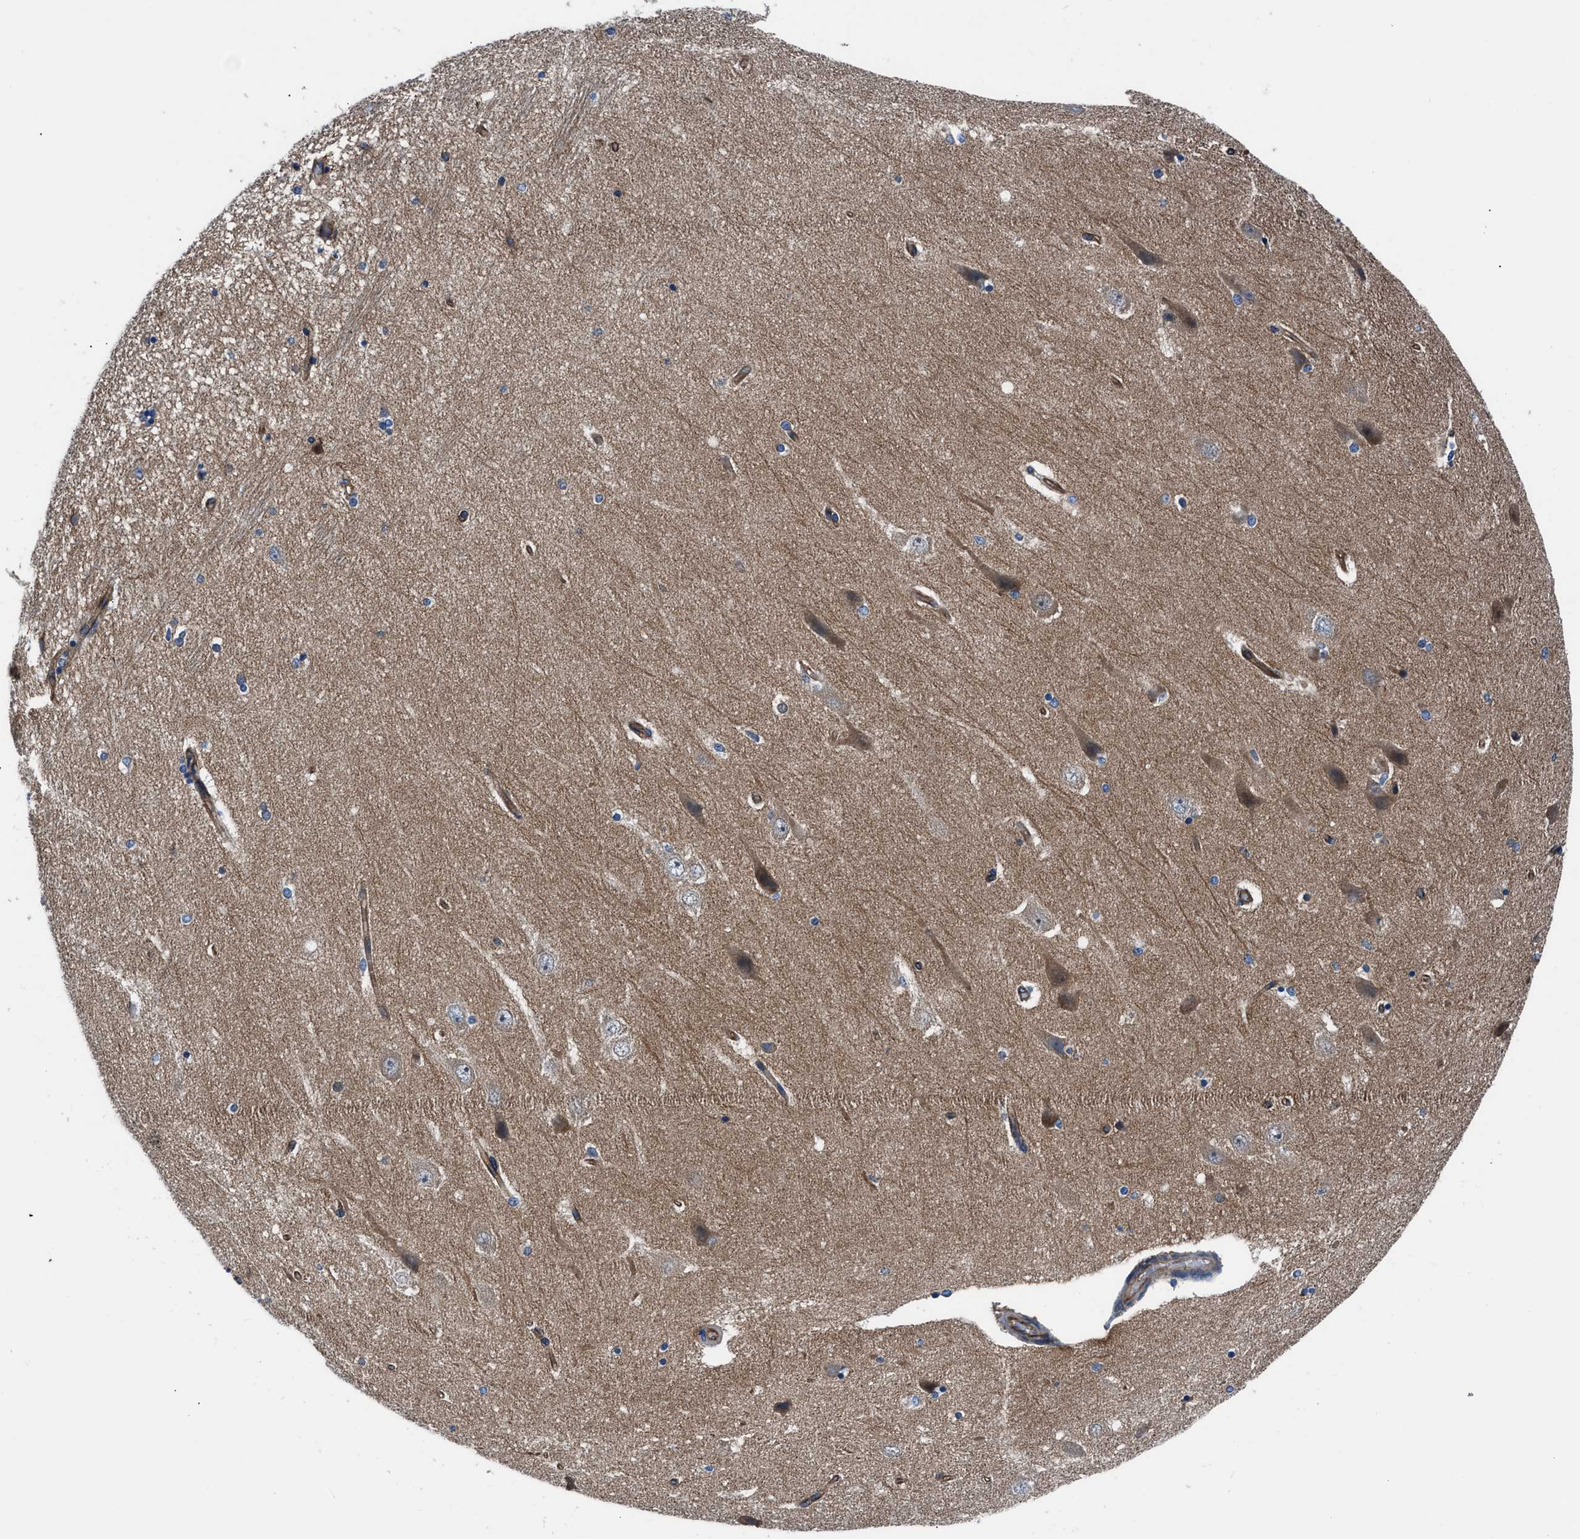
{"staining": {"intensity": "weak", "quantity": "<25%", "location": "cytoplasmic/membranous"}, "tissue": "hippocampus", "cell_type": "Glial cells", "image_type": "normal", "snomed": [{"axis": "morphology", "description": "Normal tissue, NOS"}, {"axis": "topography", "description": "Hippocampus"}], "caption": "This is an immunohistochemistry (IHC) micrograph of unremarkable human hippocampus. There is no staining in glial cells.", "gene": "TRIP4", "patient": {"sex": "female", "age": 54}}